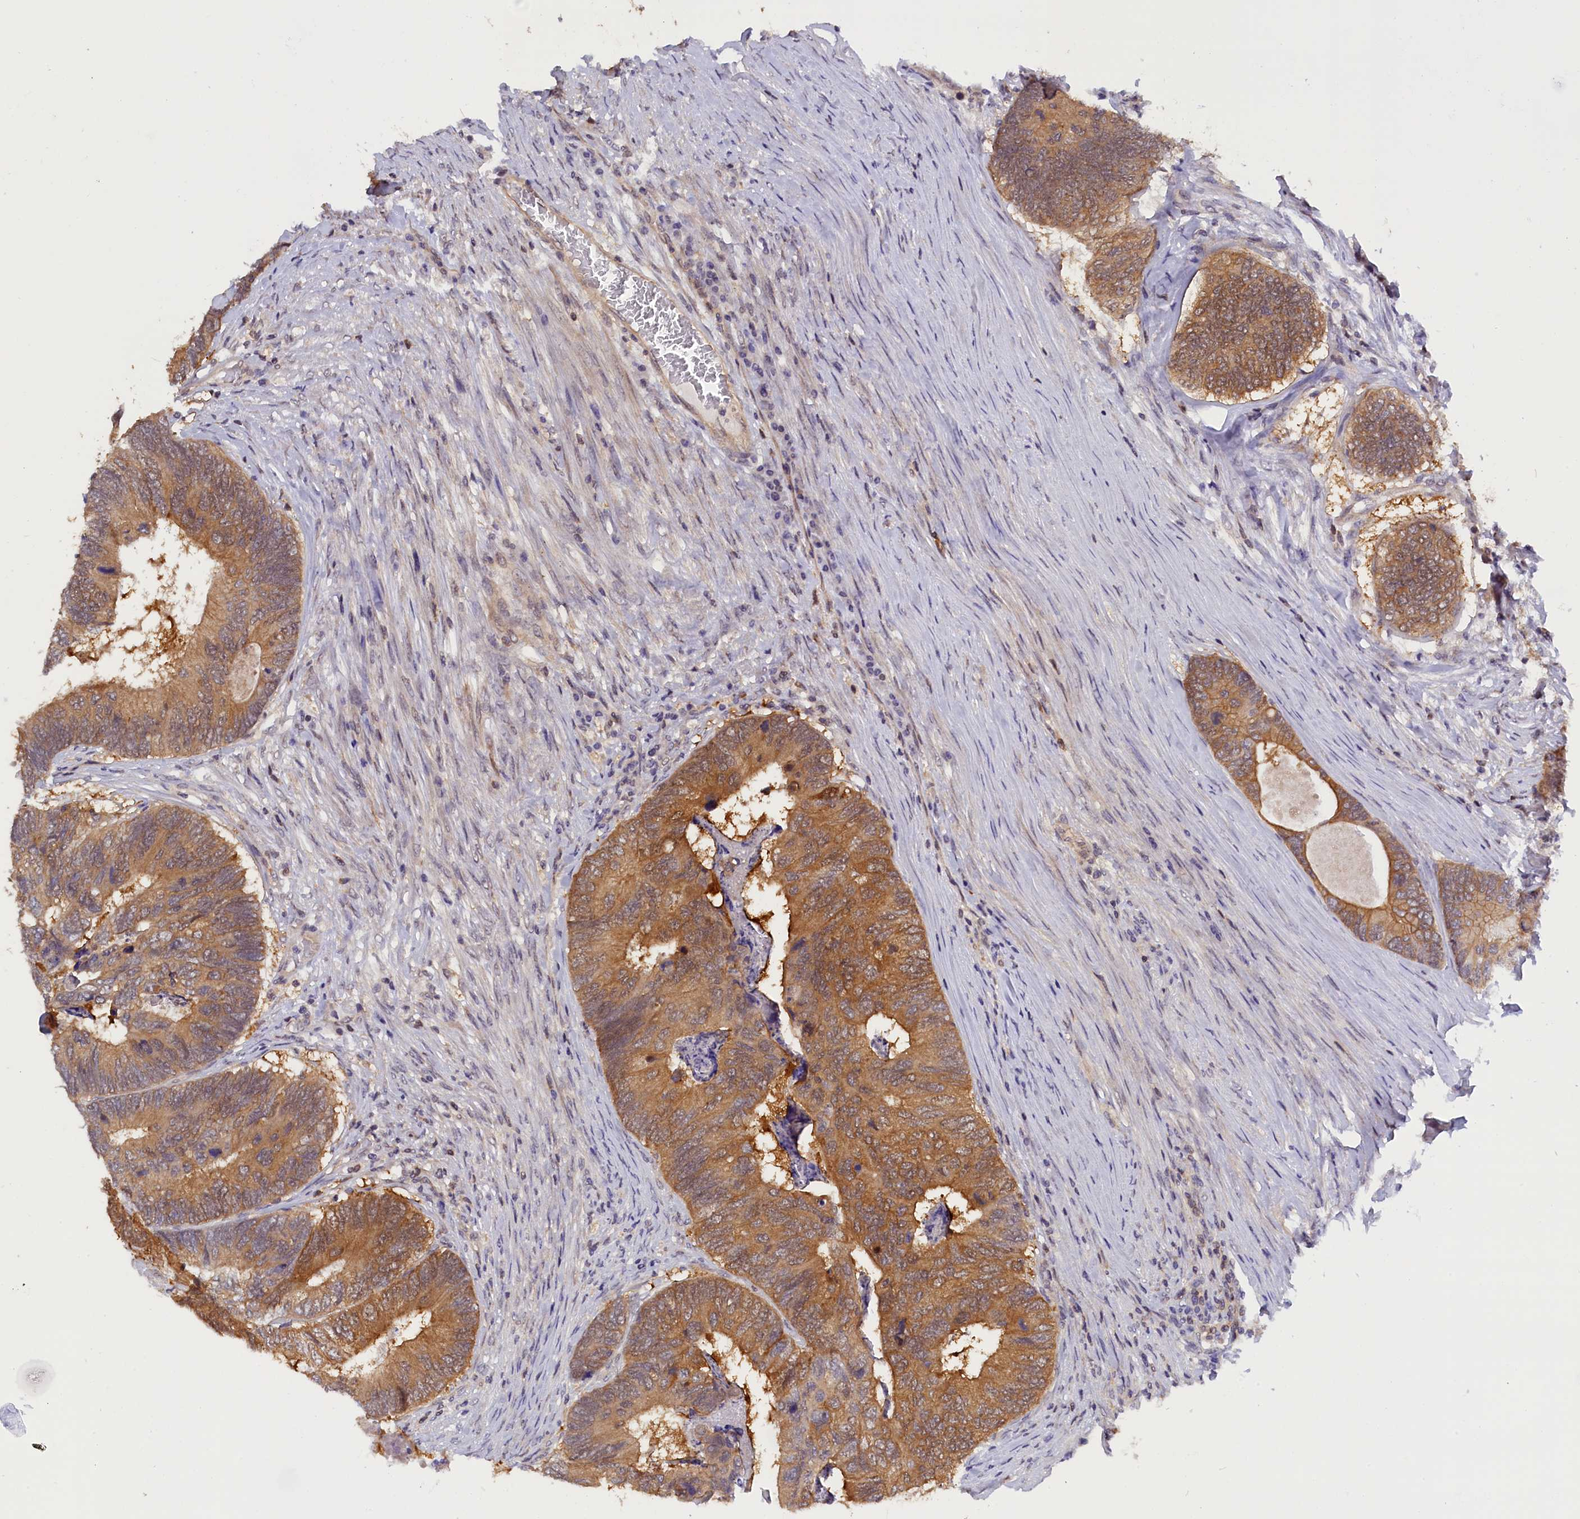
{"staining": {"intensity": "moderate", "quantity": "25%-75%", "location": "cytoplasmic/membranous"}, "tissue": "colorectal cancer", "cell_type": "Tumor cells", "image_type": "cancer", "snomed": [{"axis": "morphology", "description": "Adenocarcinoma, NOS"}, {"axis": "topography", "description": "Colon"}], "caption": "Protein staining shows moderate cytoplasmic/membranous positivity in approximately 25%-75% of tumor cells in colorectal adenocarcinoma.", "gene": "TBCB", "patient": {"sex": "female", "age": 67}}